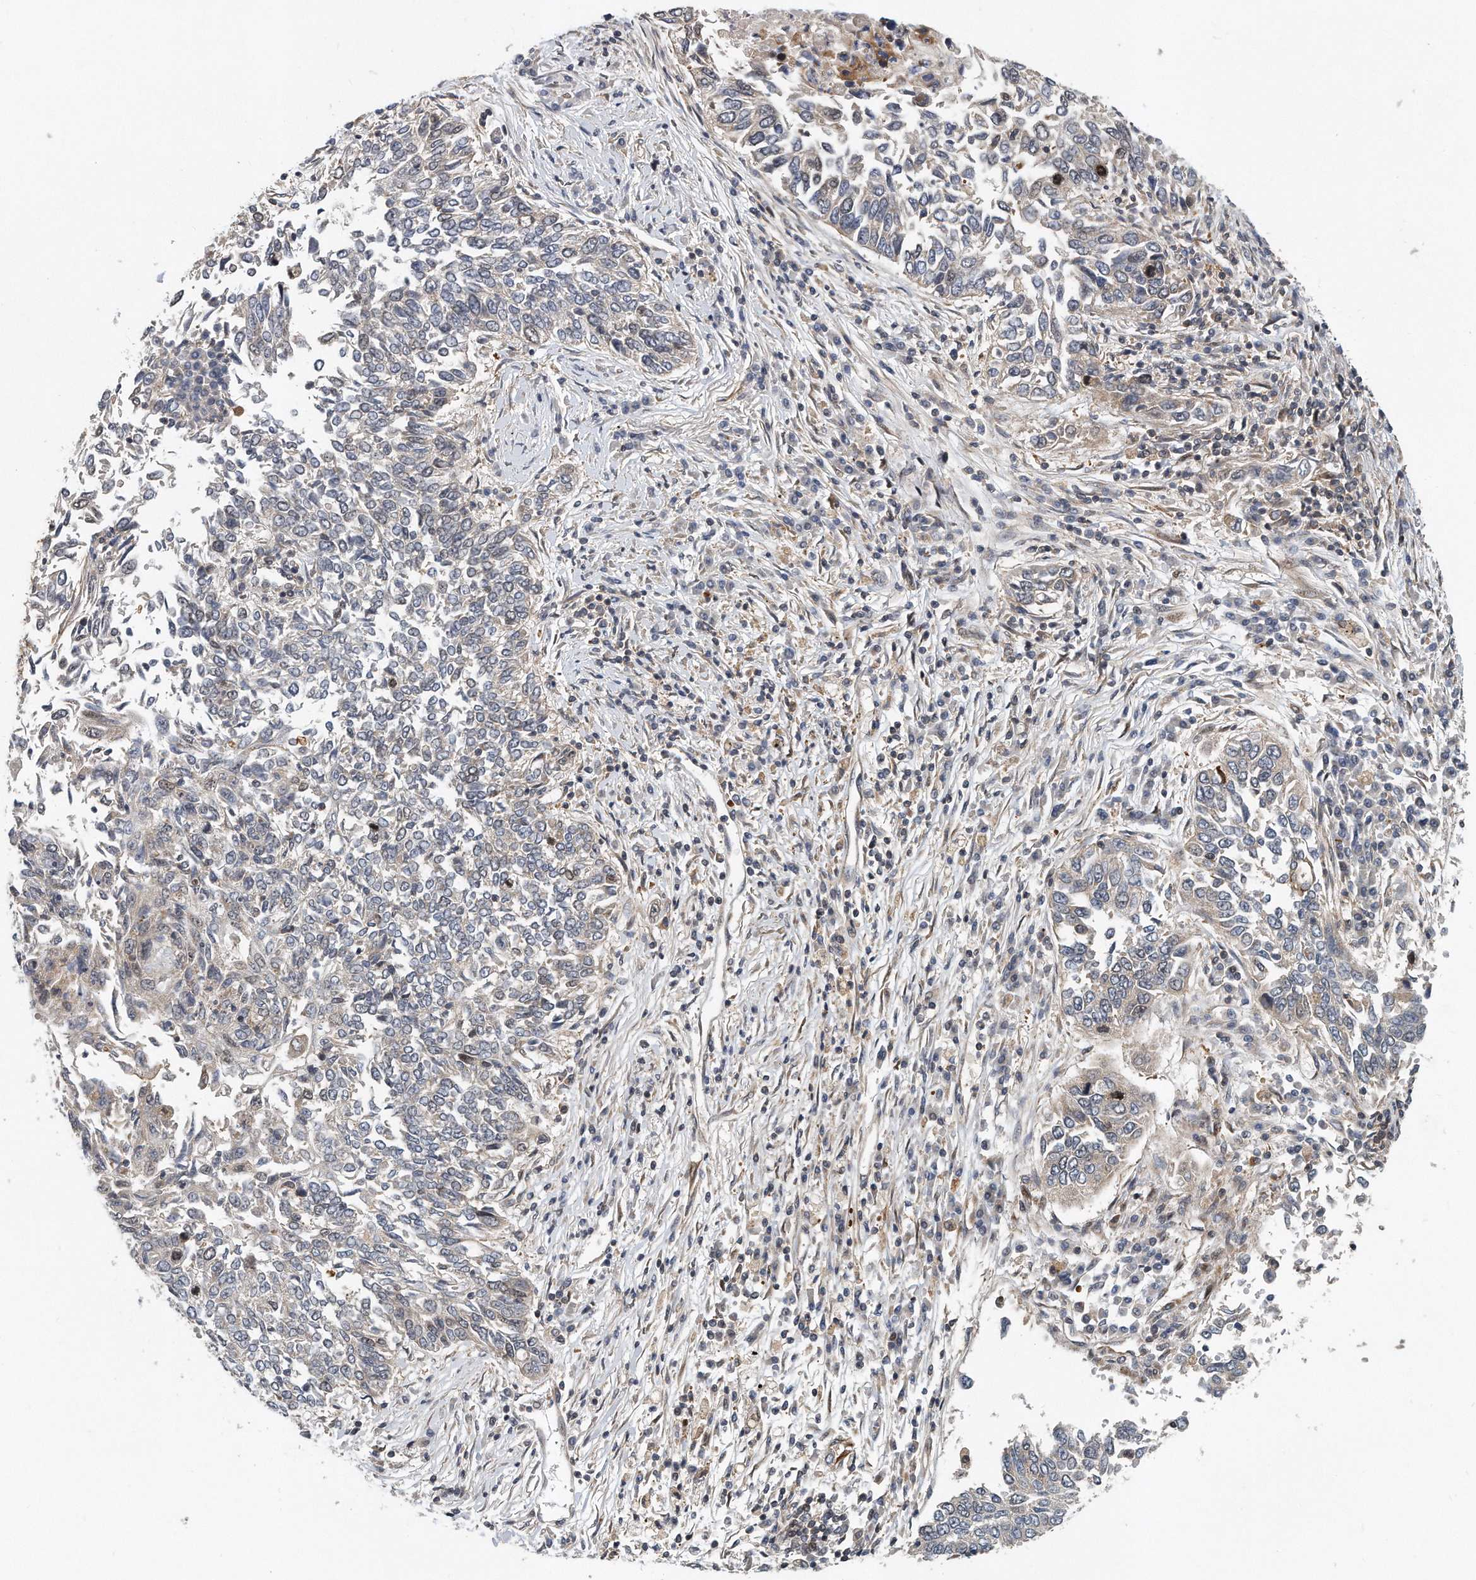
{"staining": {"intensity": "negative", "quantity": "none", "location": "none"}, "tissue": "lung cancer", "cell_type": "Tumor cells", "image_type": "cancer", "snomed": [{"axis": "morphology", "description": "Normal tissue, NOS"}, {"axis": "morphology", "description": "Squamous cell carcinoma, NOS"}, {"axis": "topography", "description": "Cartilage tissue"}, {"axis": "topography", "description": "Bronchus"}, {"axis": "topography", "description": "Lung"}, {"axis": "topography", "description": "Peripheral nerve tissue"}], "caption": "The photomicrograph reveals no significant expression in tumor cells of lung cancer (squamous cell carcinoma).", "gene": "PCDH8", "patient": {"sex": "female", "age": 49}}